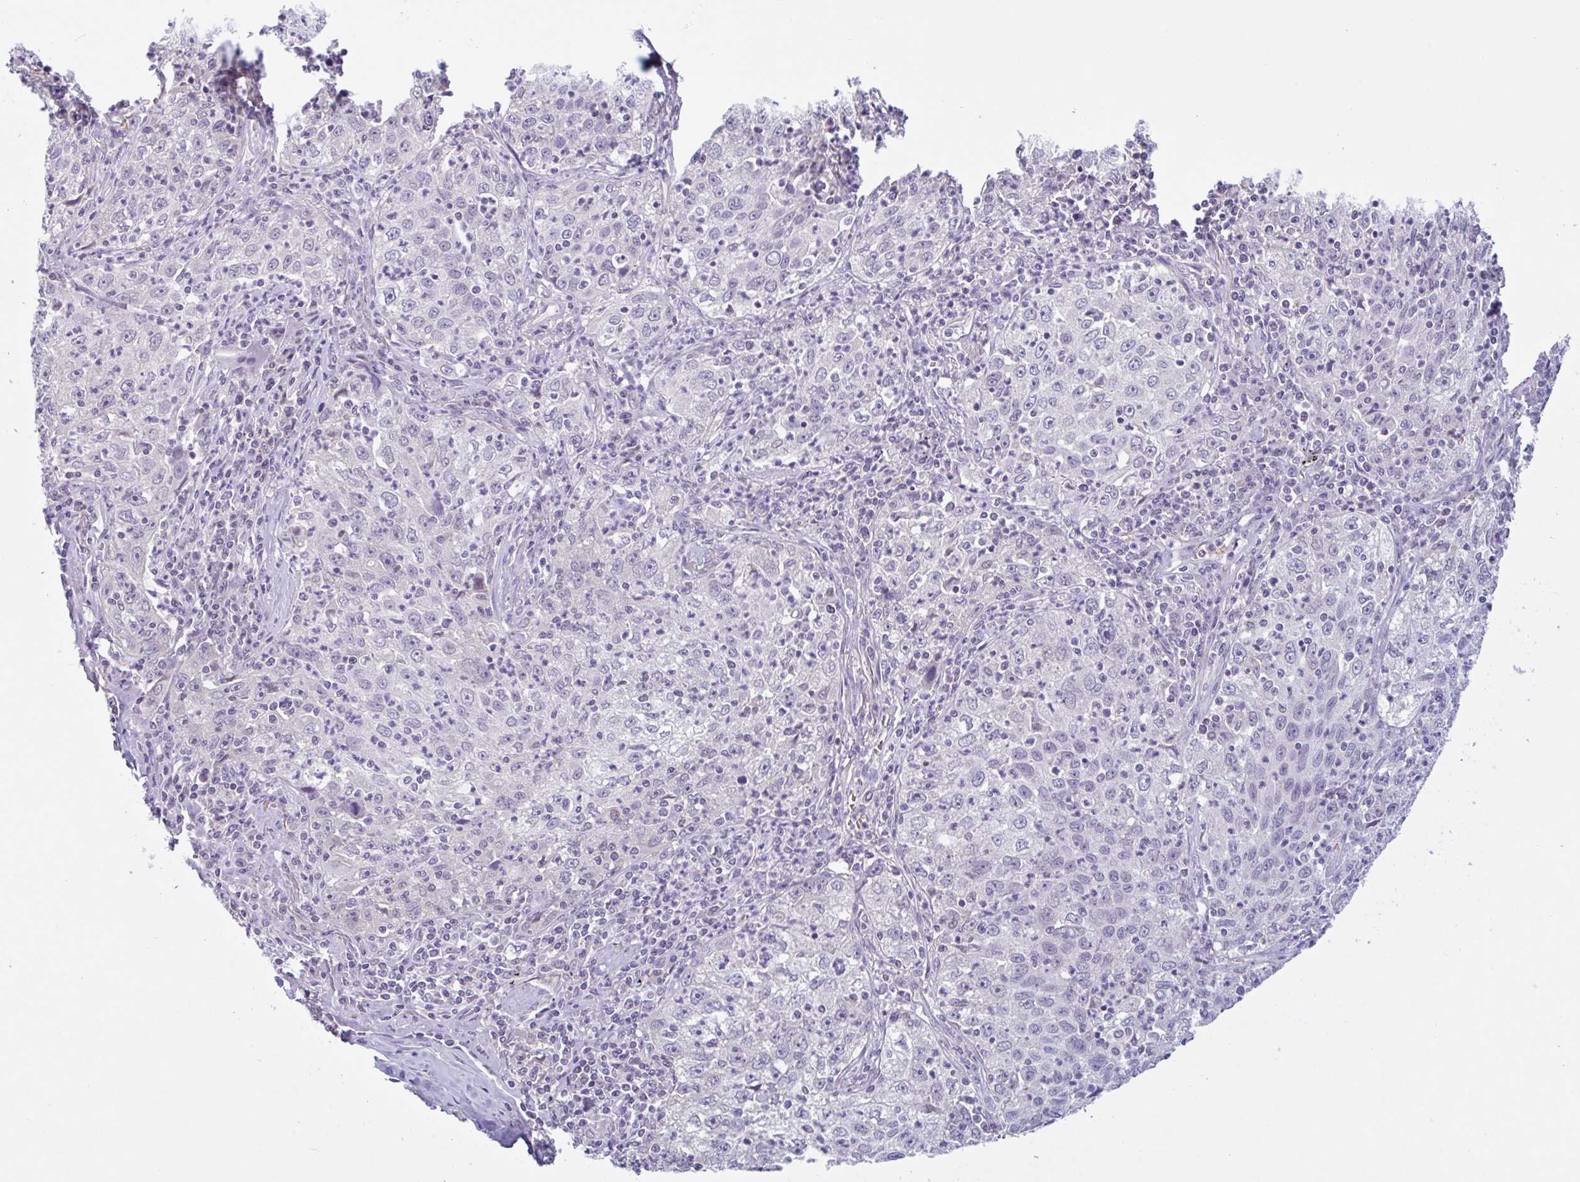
{"staining": {"intensity": "negative", "quantity": "none", "location": "none"}, "tissue": "lung cancer", "cell_type": "Tumor cells", "image_type": "cancer", "snomed": [{"axis": "morphology", "description": "Squamous cell carcinoma, NOS"}, {"axis": "topography", "description": "Lung"}], "caption": "DAB immunohistochemical staining of squamous cell carcinoma (lung) reveals no significant staining in tumor cells. Nuclei are stained in blue.", "gene": "RHAG", "patient": {"sex": "male", "age": 71}}